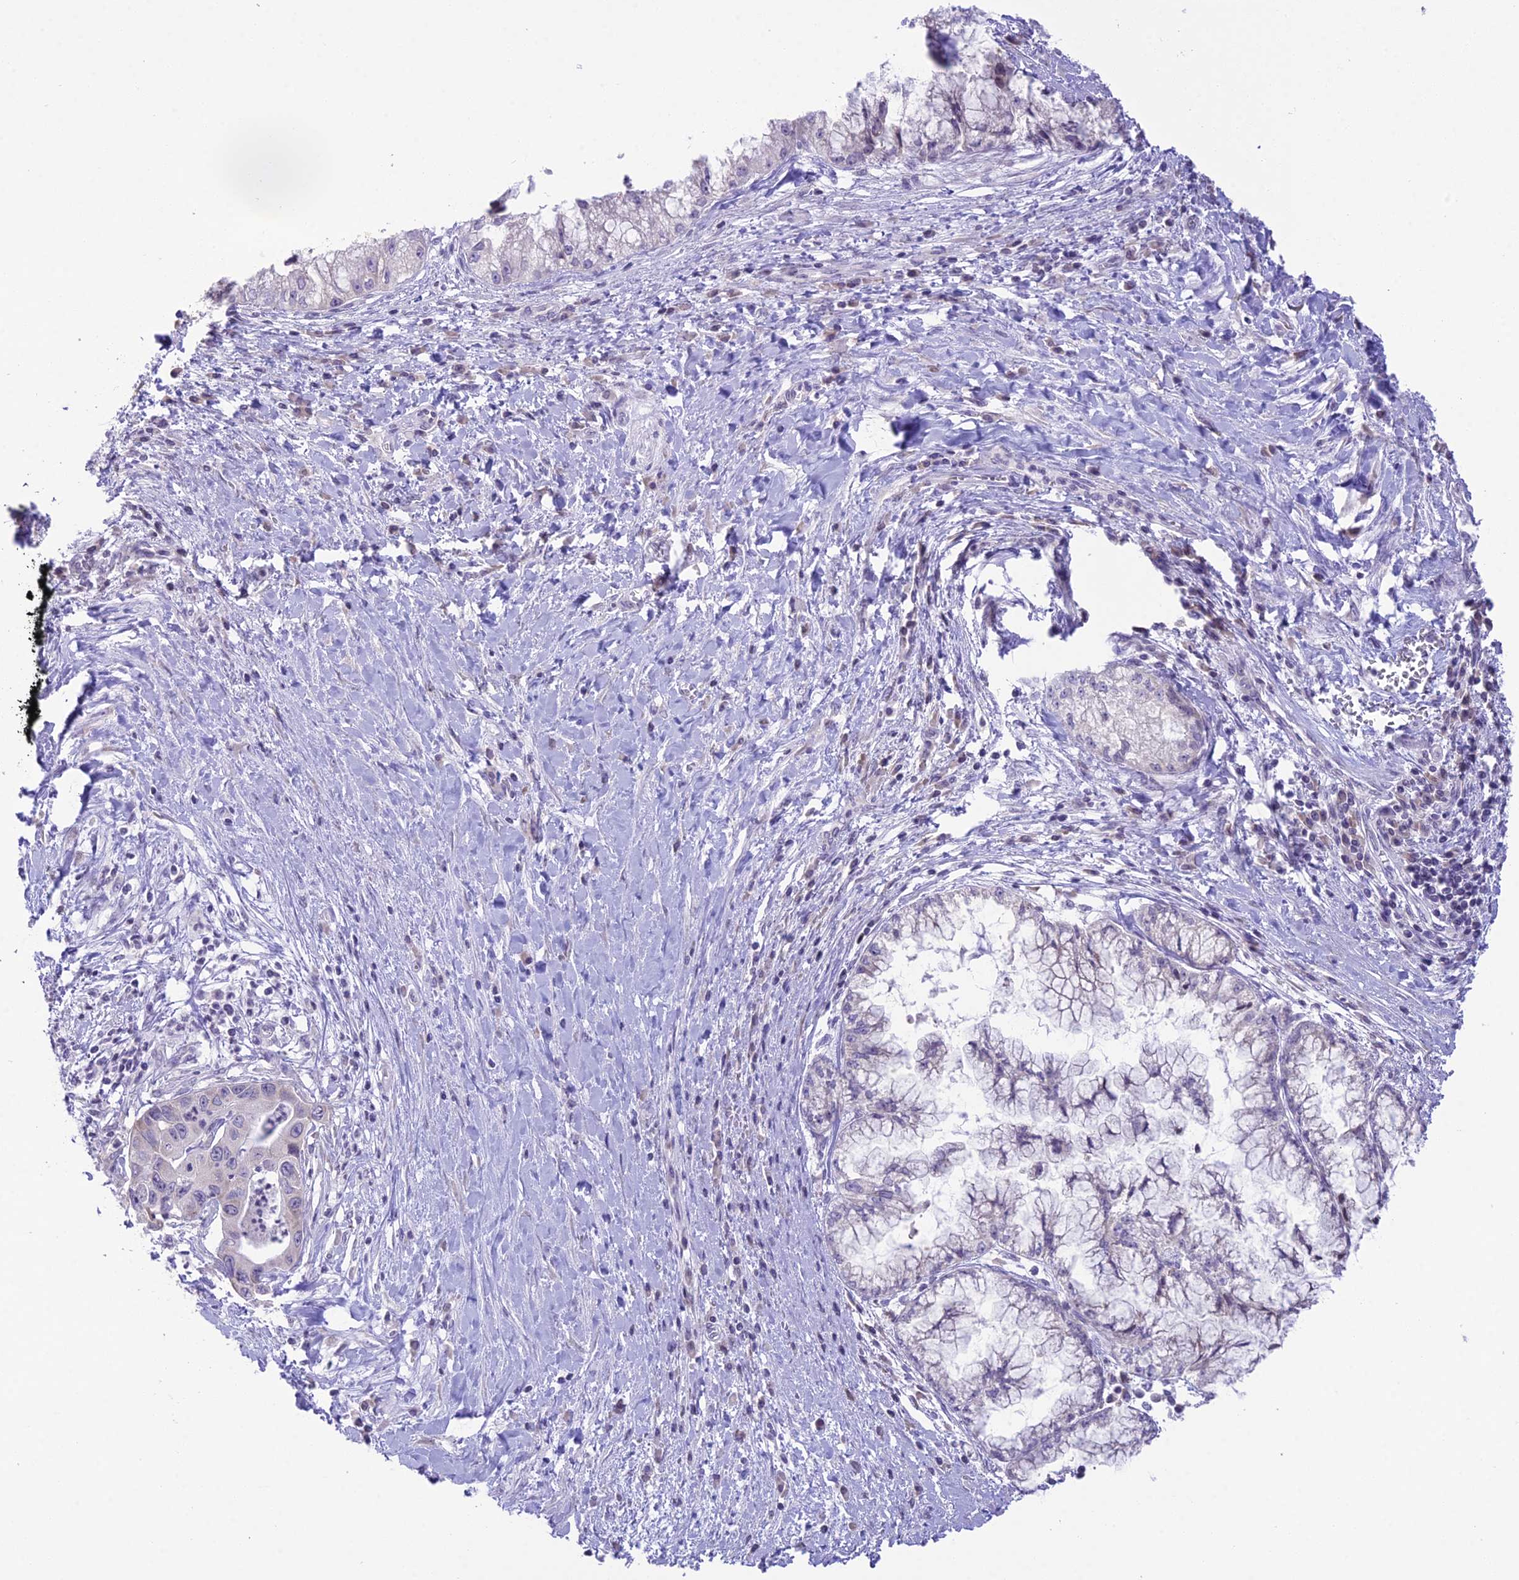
{"staining": {"intensity": "negative", "quantity": "none", "location": "none"}, "tissue": "pancreatic cancer", "cell_type": "Tumor cells", "image_type": "cancer", "snomed": [{"axis": "morphology", "description": "Adenocarcinoma, NOS"}, {"axis": "topography", "description": "Pancreas"}], "caption": "This is a micrograph of immunohistochemistry staining of adenocarcinoma (pancreatic), which shows no positivity in tumor cells. (DAB immunohistochemistry (IHC) visualized using brightfield microscopy, high magnification).", "gene": "RPS26", "patient": {"sex": "male", "age": 73}}